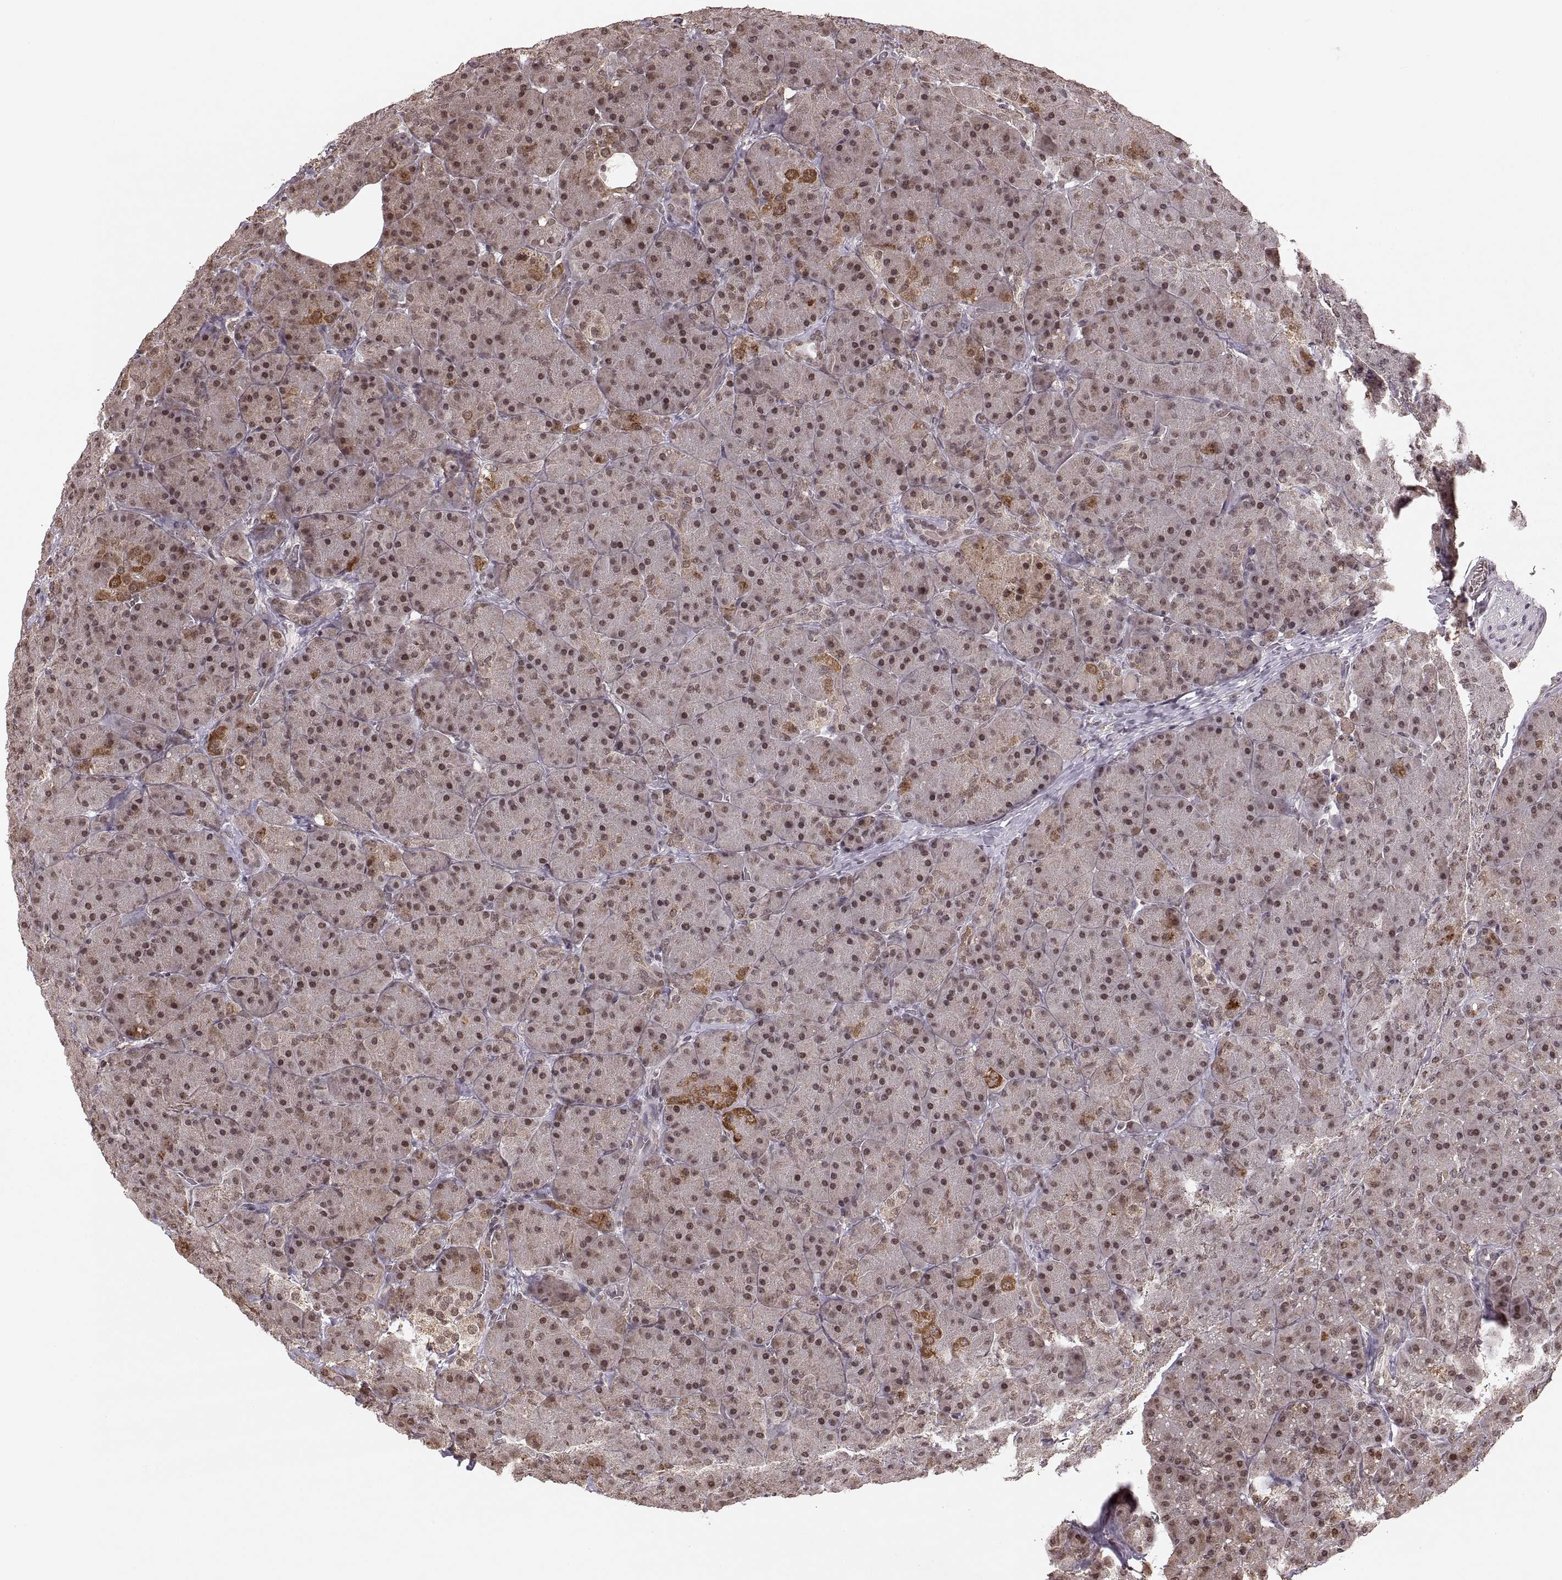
{"staining": {"intensity": "moderate", "quantity": "25%-75%", "location": "cytoplasmic/membranous,nuclear"}, "tissue": "pancreas", "cell_type": "Exocrine glandular cells", "image_type": "normal", "snomed": [{"axis": "morphology", "description": "Normal tissue, NOS"}, {"axis": "topography", "description": "Pancreas"}], "caption": "Brown immunohistochemical staining in unremarkable human pancreas demonstrates moderate cytoplasmic/membranous,nuclear expression in about 25%-75% of exocrine glandular cells. (DAB IHC with brightfield microscopy, high magnification).", "gene": "RFT1", "patient": {"sex": "male", "age": 57}}